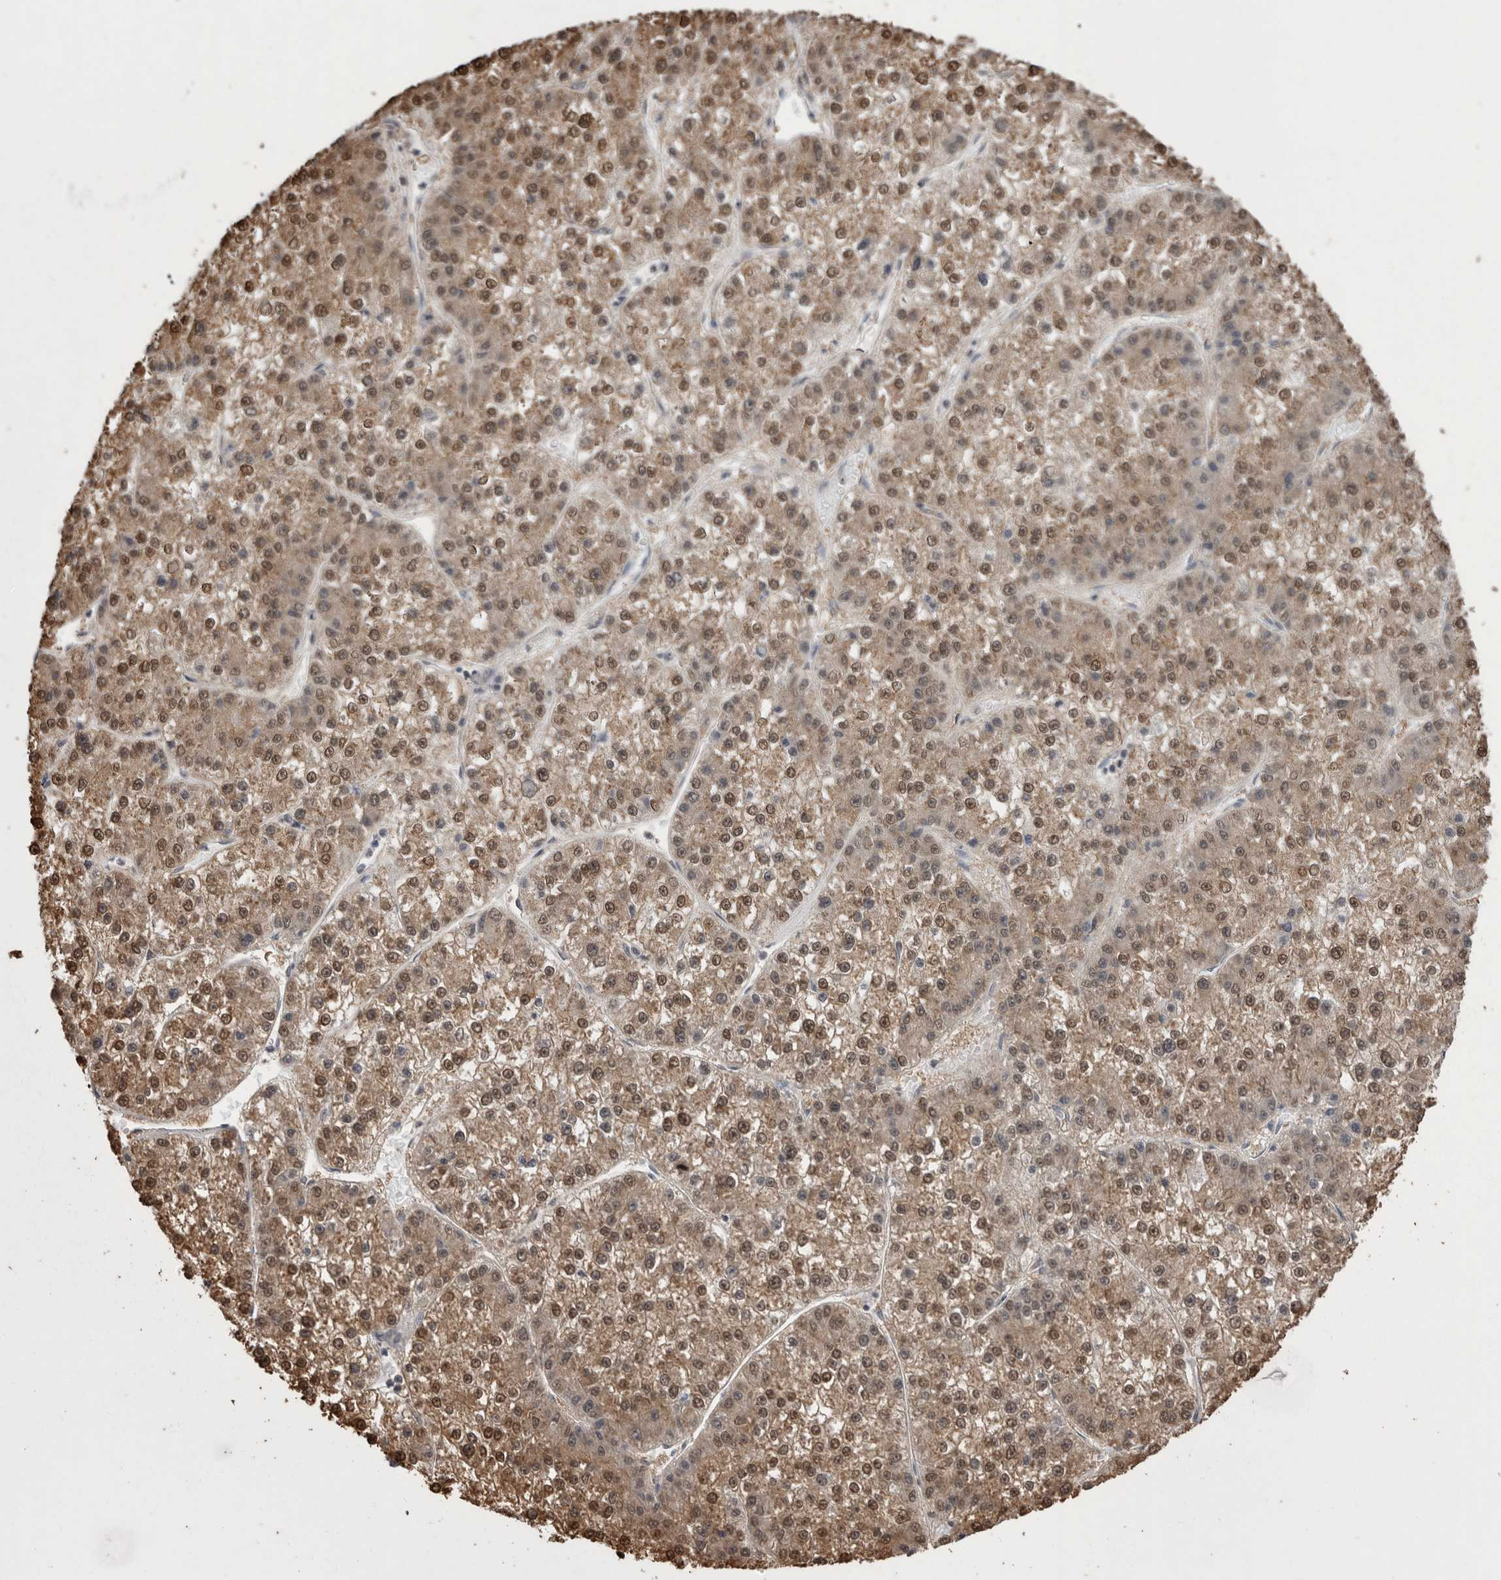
{"staining": {"intensity": "moderate", "quantity": ">75%", "location": "cytoplasmic/membranous,nuclear"}, "tissue": "liver cancer", "cell_type": "Tumor cells", "image_type": "cancer", "snomed": [{"axis": "morphology", "description": "Carcinoma, Hepatocellular, NOS"}, {"axis": "topography", "description": "Liver"}], "caption": "Liver hepatocellular carcinoma stained for a protein exhibits moderate cytoplasmic/membranous and nuclear positivity in tumor cells. (Brightfield microscopy of DAB IHC at high magnification).", "gene": "DDX6", "patient": {"sex": "female", "age": 73}}